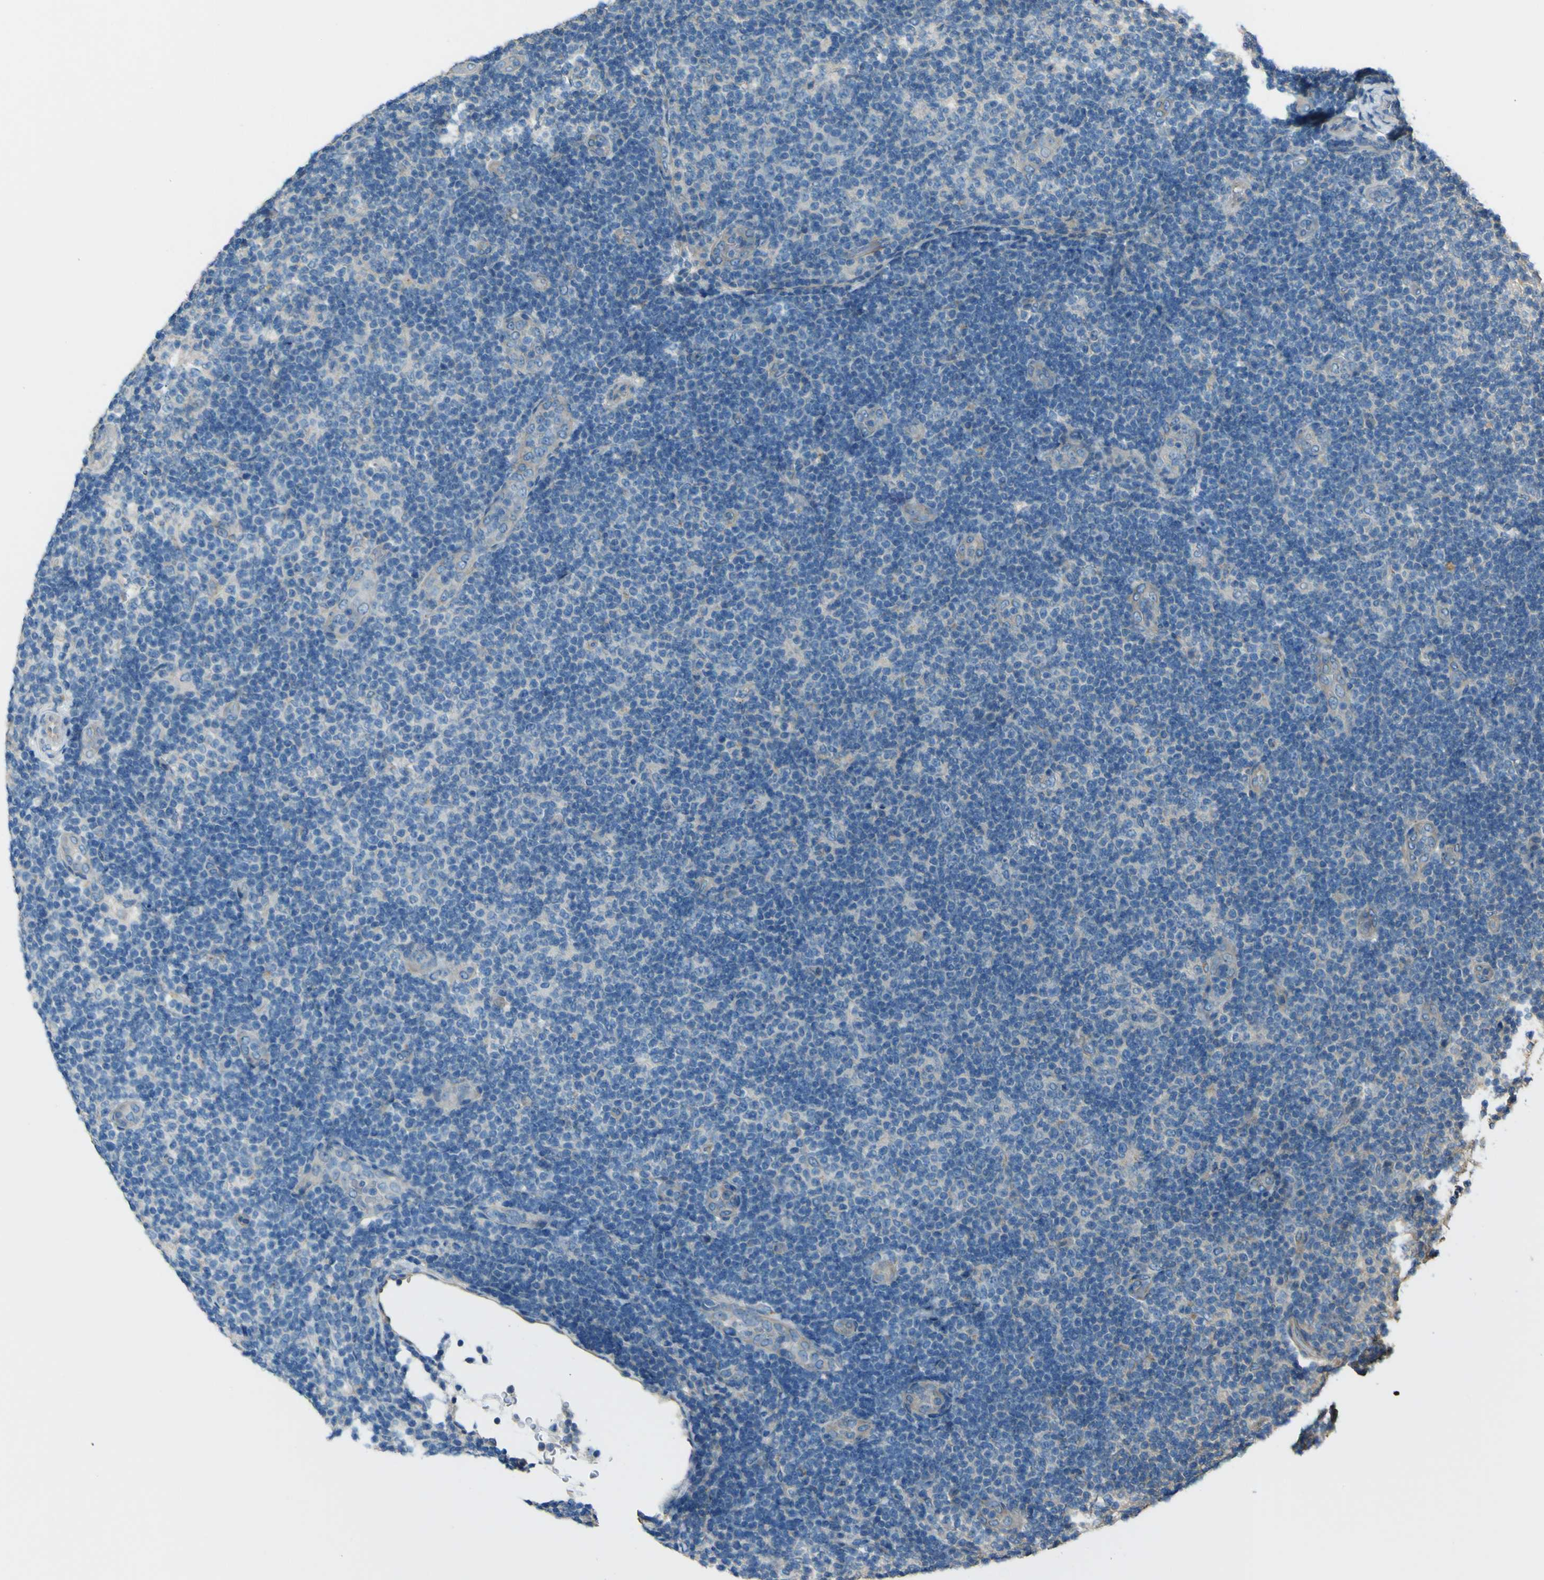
{"staining": {"intensity": "negative", "quantity": "none", "location": "none"}, "tissue": "lymphoma", "cell_type": "Tumor cells", "image_type": "cancer", "snomed": [{"axis": "morphology", "description": "Malignant lymphoma, non-Hodgkin's type, Low grade"}, {"axis": "topography", "description": "Lymph node"}], "caption": "Lymphoma stained for a protein using IHC shows no staining tumor cells.", "gene": "NAALADL2", "patient": {"sex": "male", "age": 83}}